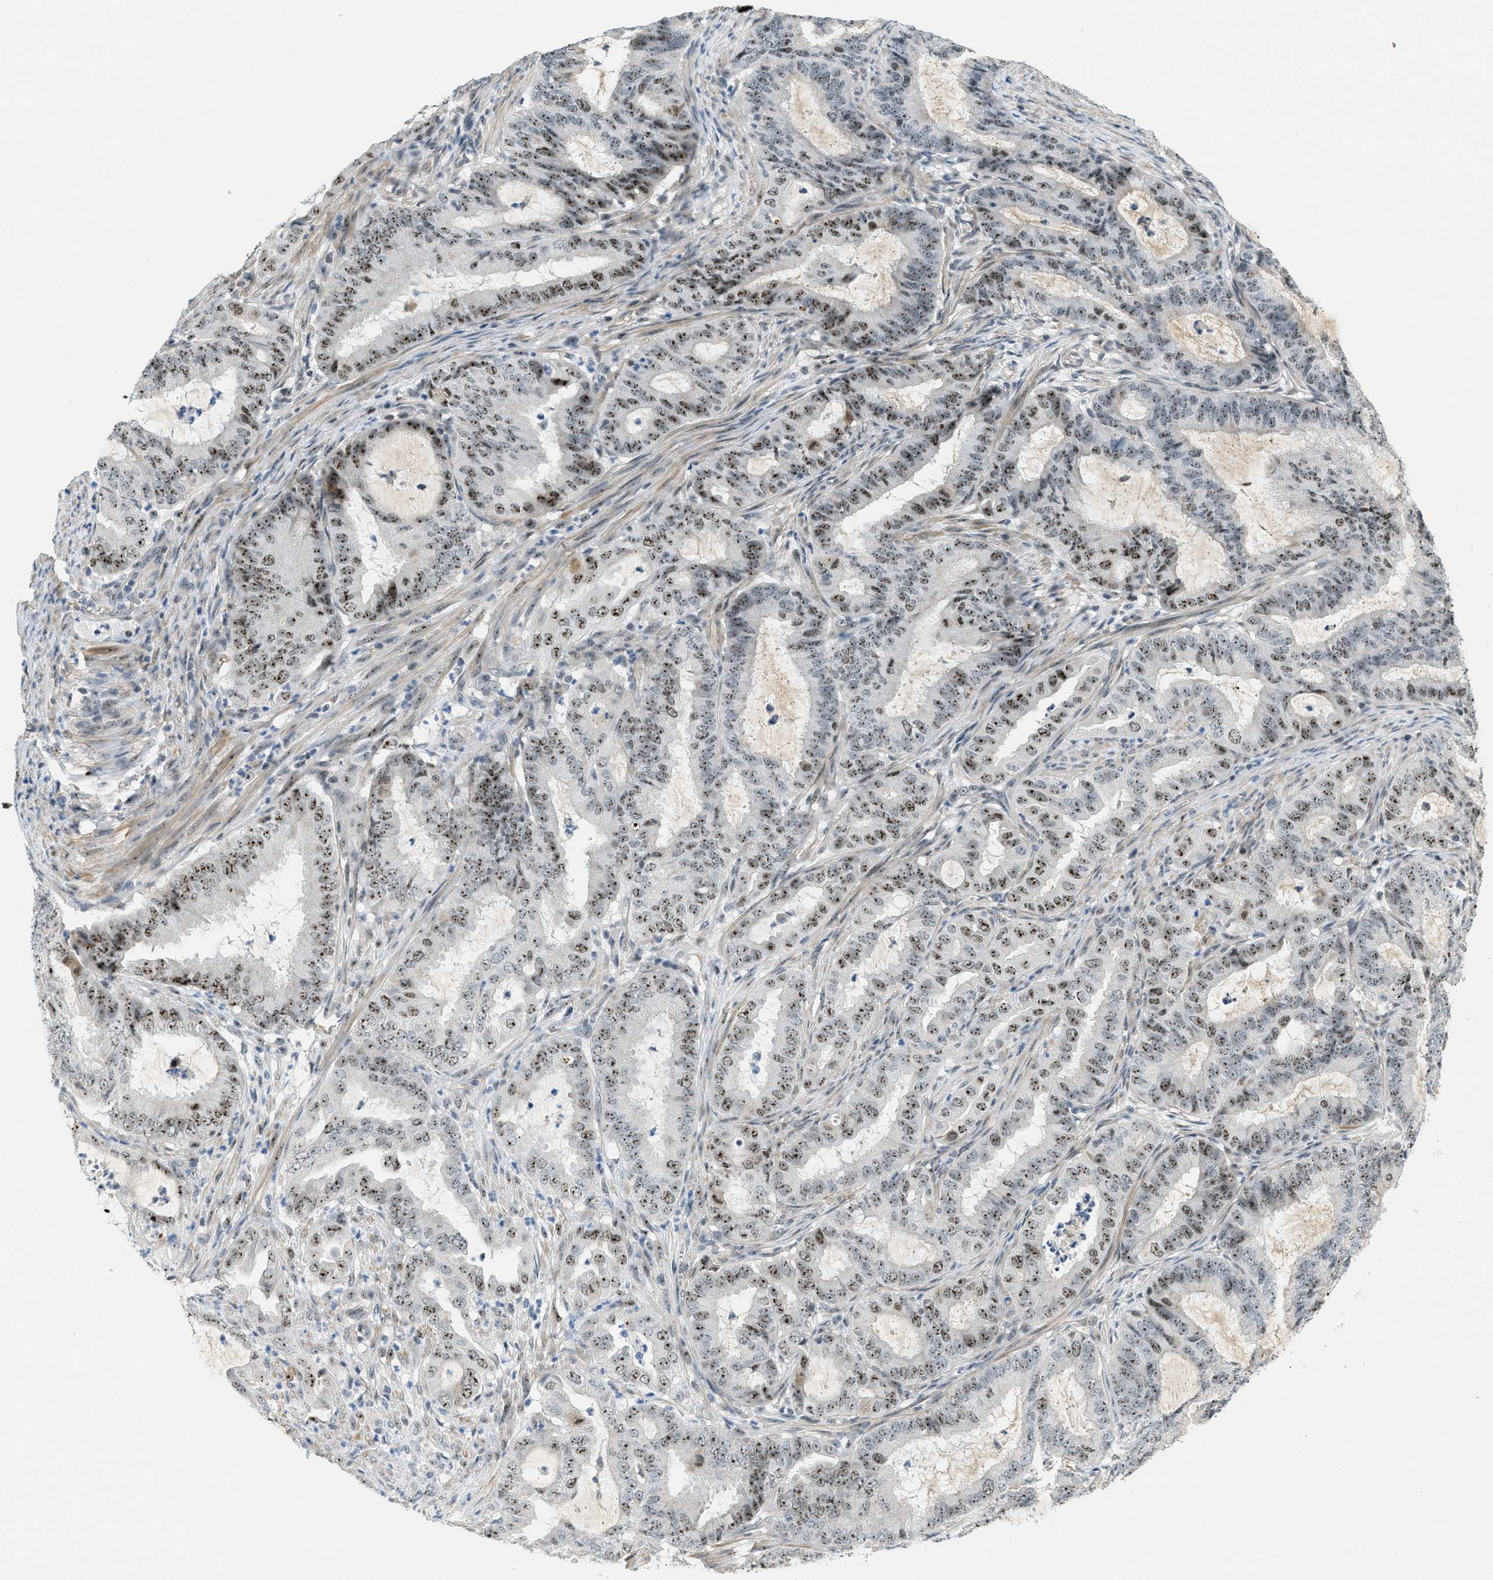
{"staining": {"intensity": "moderate", "quantity": ">75%", "location": "nuclear"}, "tissue": "endometrial cancer", "cell_type": "Tumor cells", "image_type": "cancer", "snomed": [{"axis": "morphology", "description": "Adenocarcinoma, NOS"}, {"axis": "topography", "description": "Endometrium"}], "caption": "Approximately >75% of tumor cells in human endometrial adenocarcinoma reveal moderate nuclear protein expression as visualized by brown immunohistochemical staining.", "gene": "DDX47", "patient": {"sex": "female", "age": 70}}